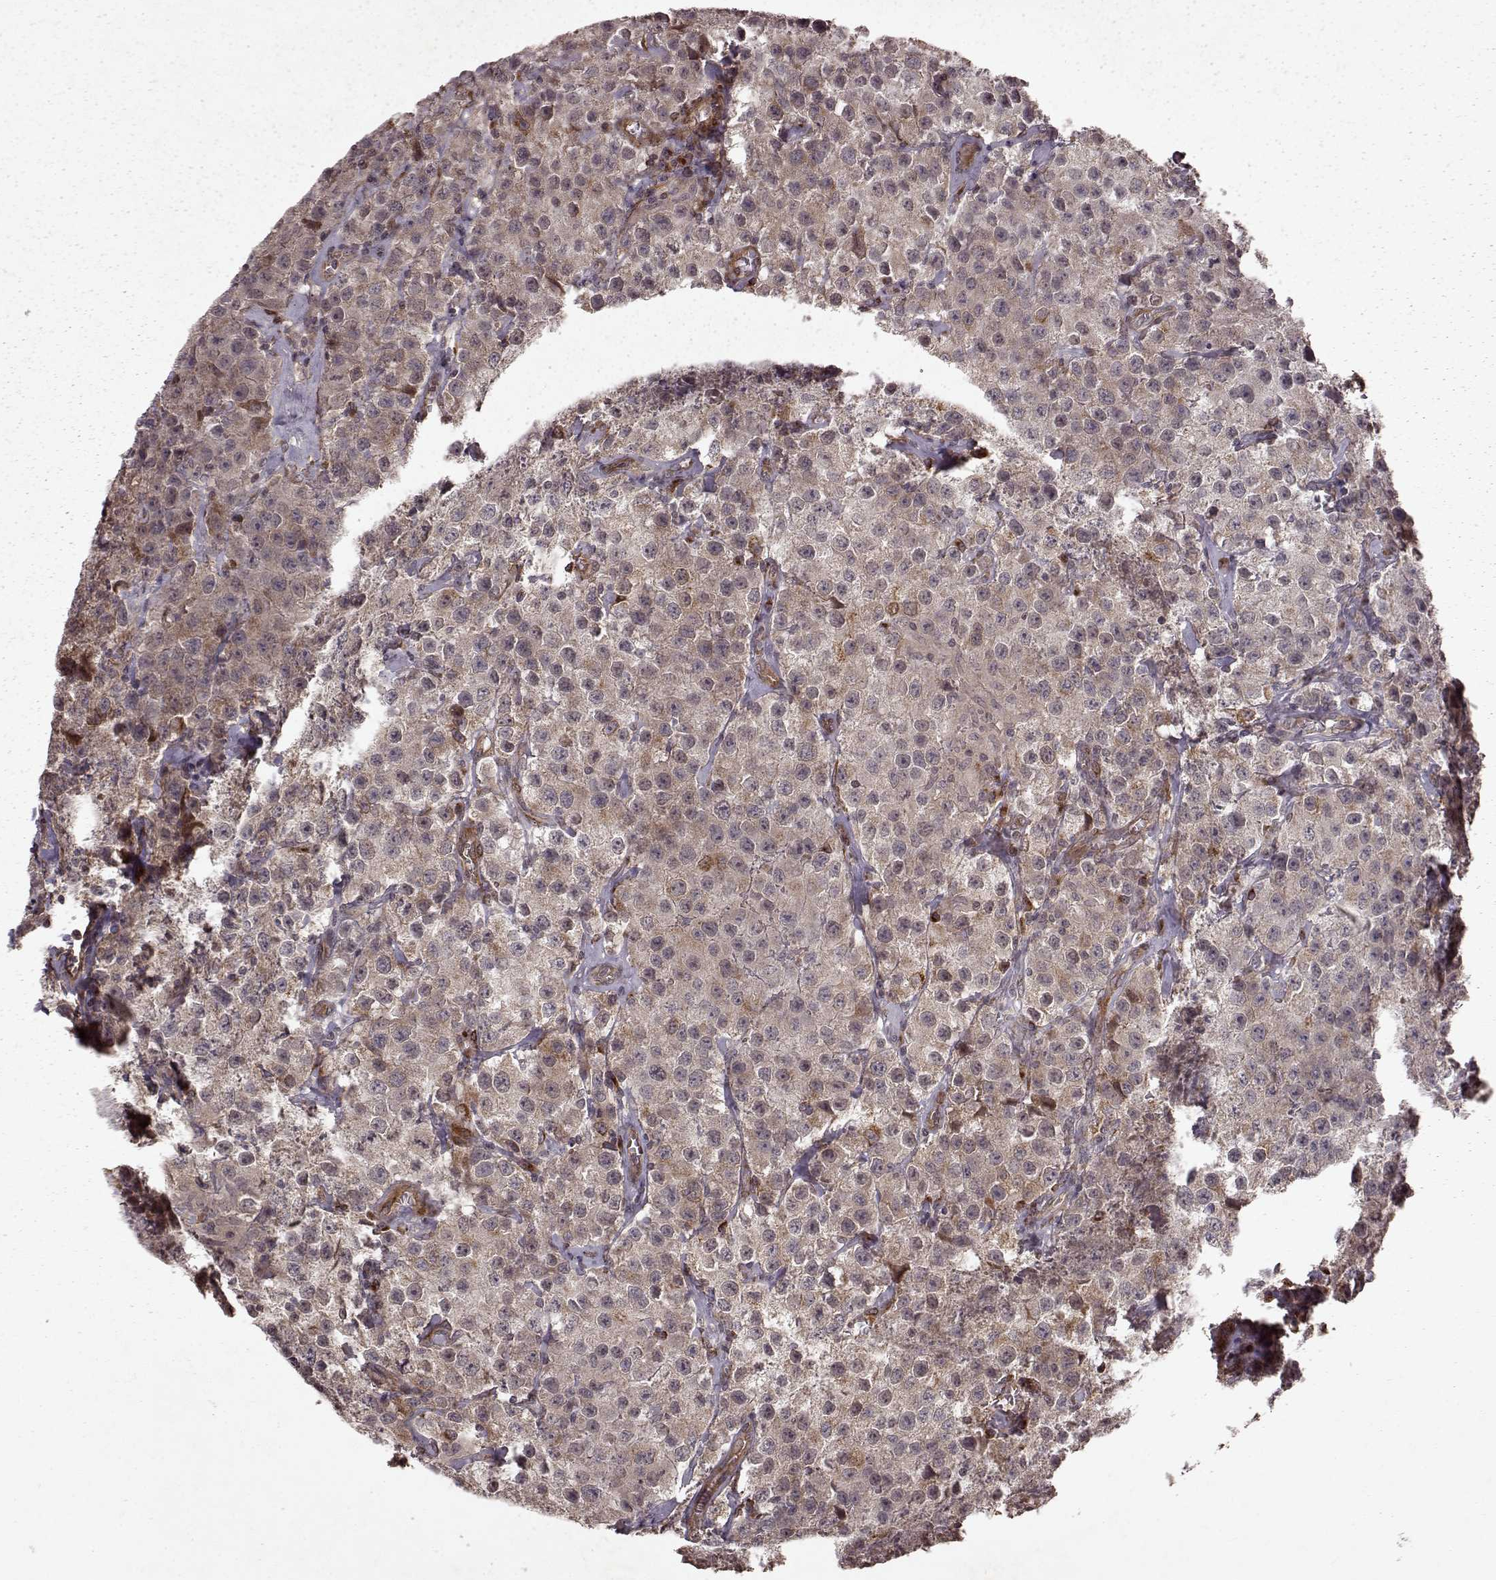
{"staining": {"intensity": "moderate", "quantity": "<25%", "location": "cytoplasmic/membranous"}, "tissue": "testis cancer", "cell_type": "Tumor cells", "image_type": "cancer", "snomed": [{"axis": "morphology", "description": "Seminoma, NOS"}, {"axis": "topography", "description": "Testis"}], "caption": "Tumor cells demonstrate moderate cytoplasmic/membranous staining in about <25% of cells in testis seminoma.", "gene": "FSTL1", "patient": {"sex": "male", "age": 52}}